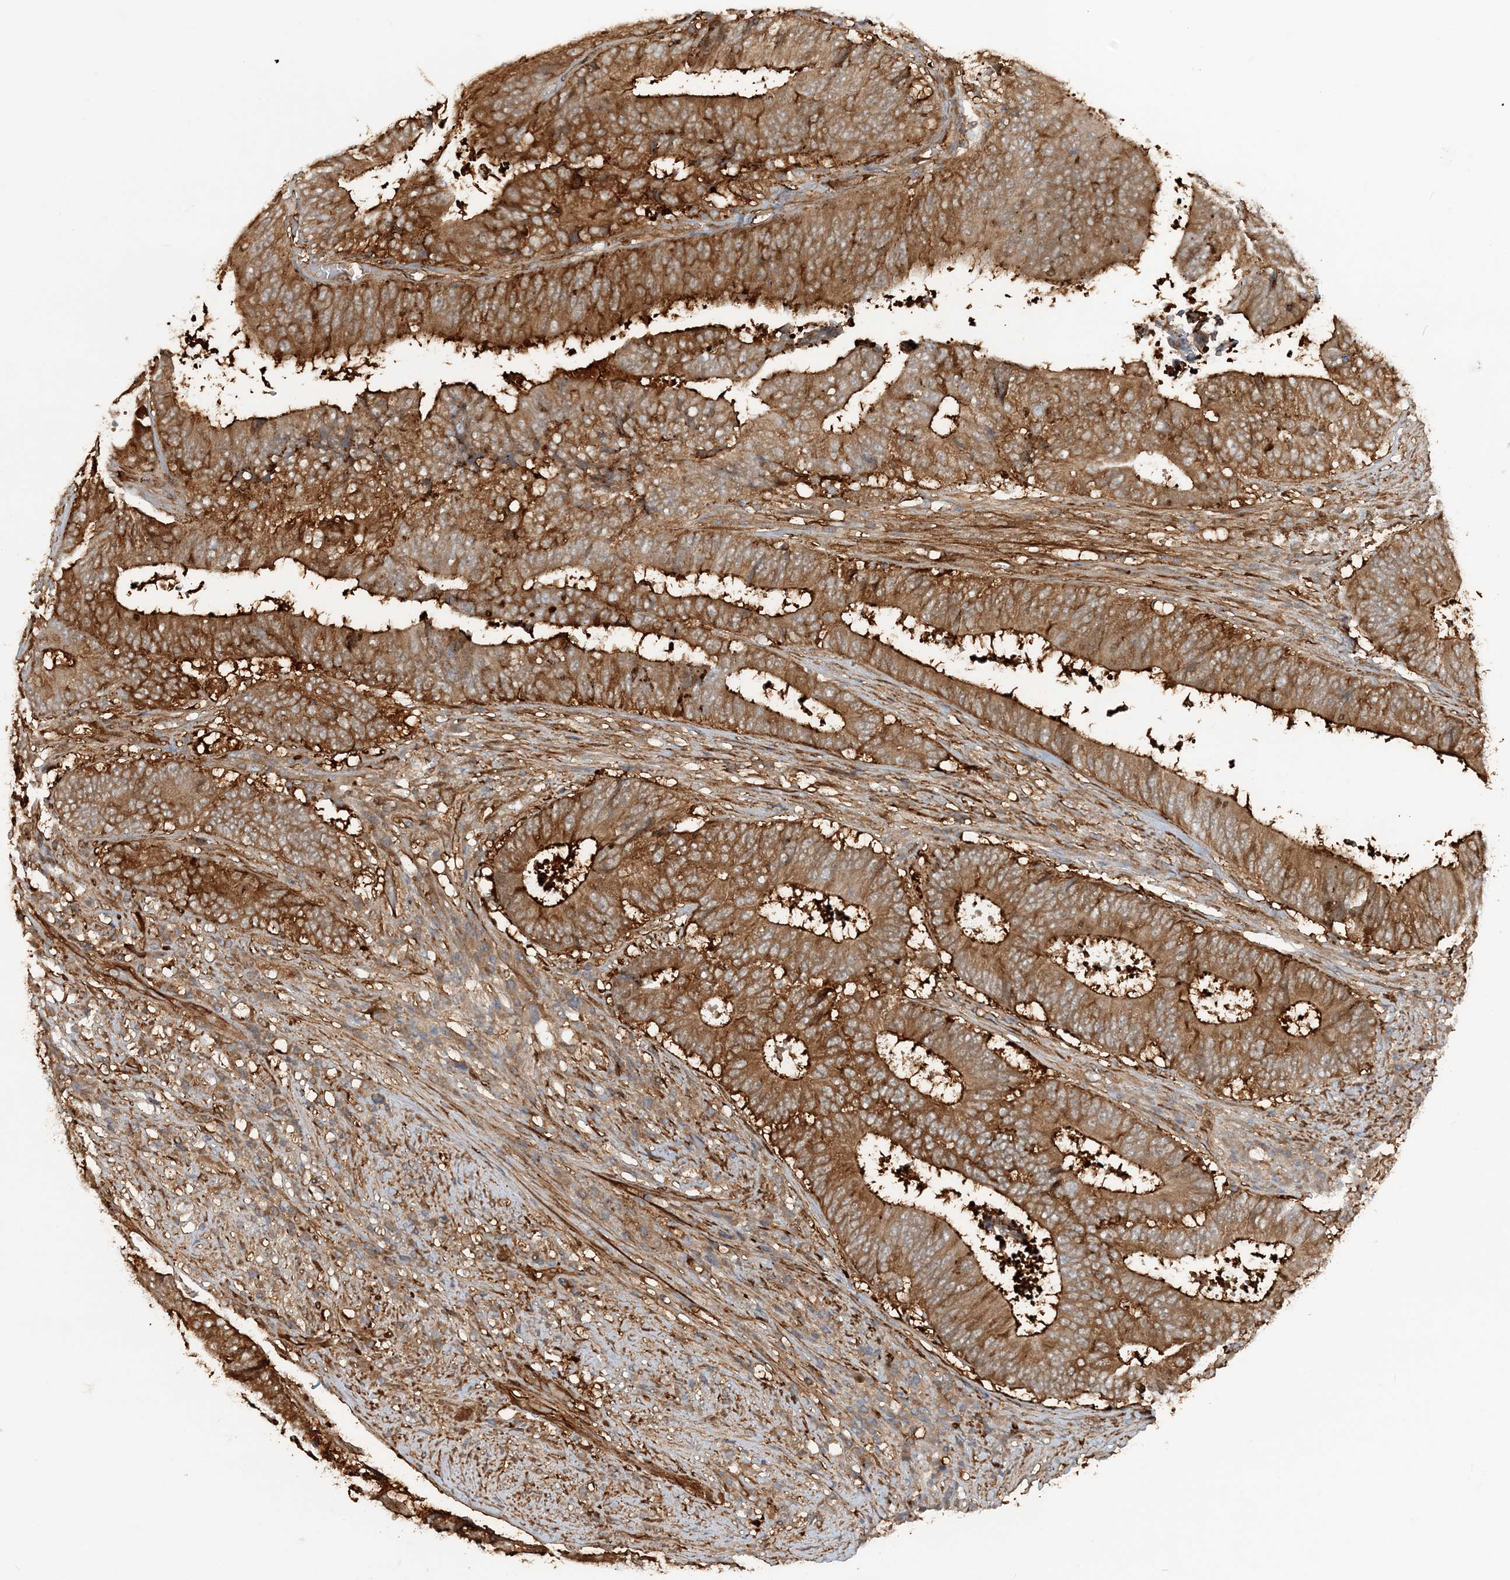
{"staining": {"intensity": "strong", "quantity": ">75%", "location": "cytoplasmic/membranous"}, "tissue": "colorectal cancer", "cell_type": "Tumor cells", "image_type": "cancer", "snomed": [{"axis": "morphology", "description": "Adenocarcinoma, NOS"}, {"axis": "topography", "description": "Rectum"}], "caption": "Colorectal adenocarcinoma stained with a protein marker displays strong staining in tumor cells.", "gene": "DSTN", "patient": {"sex": "male", "age": 72}}